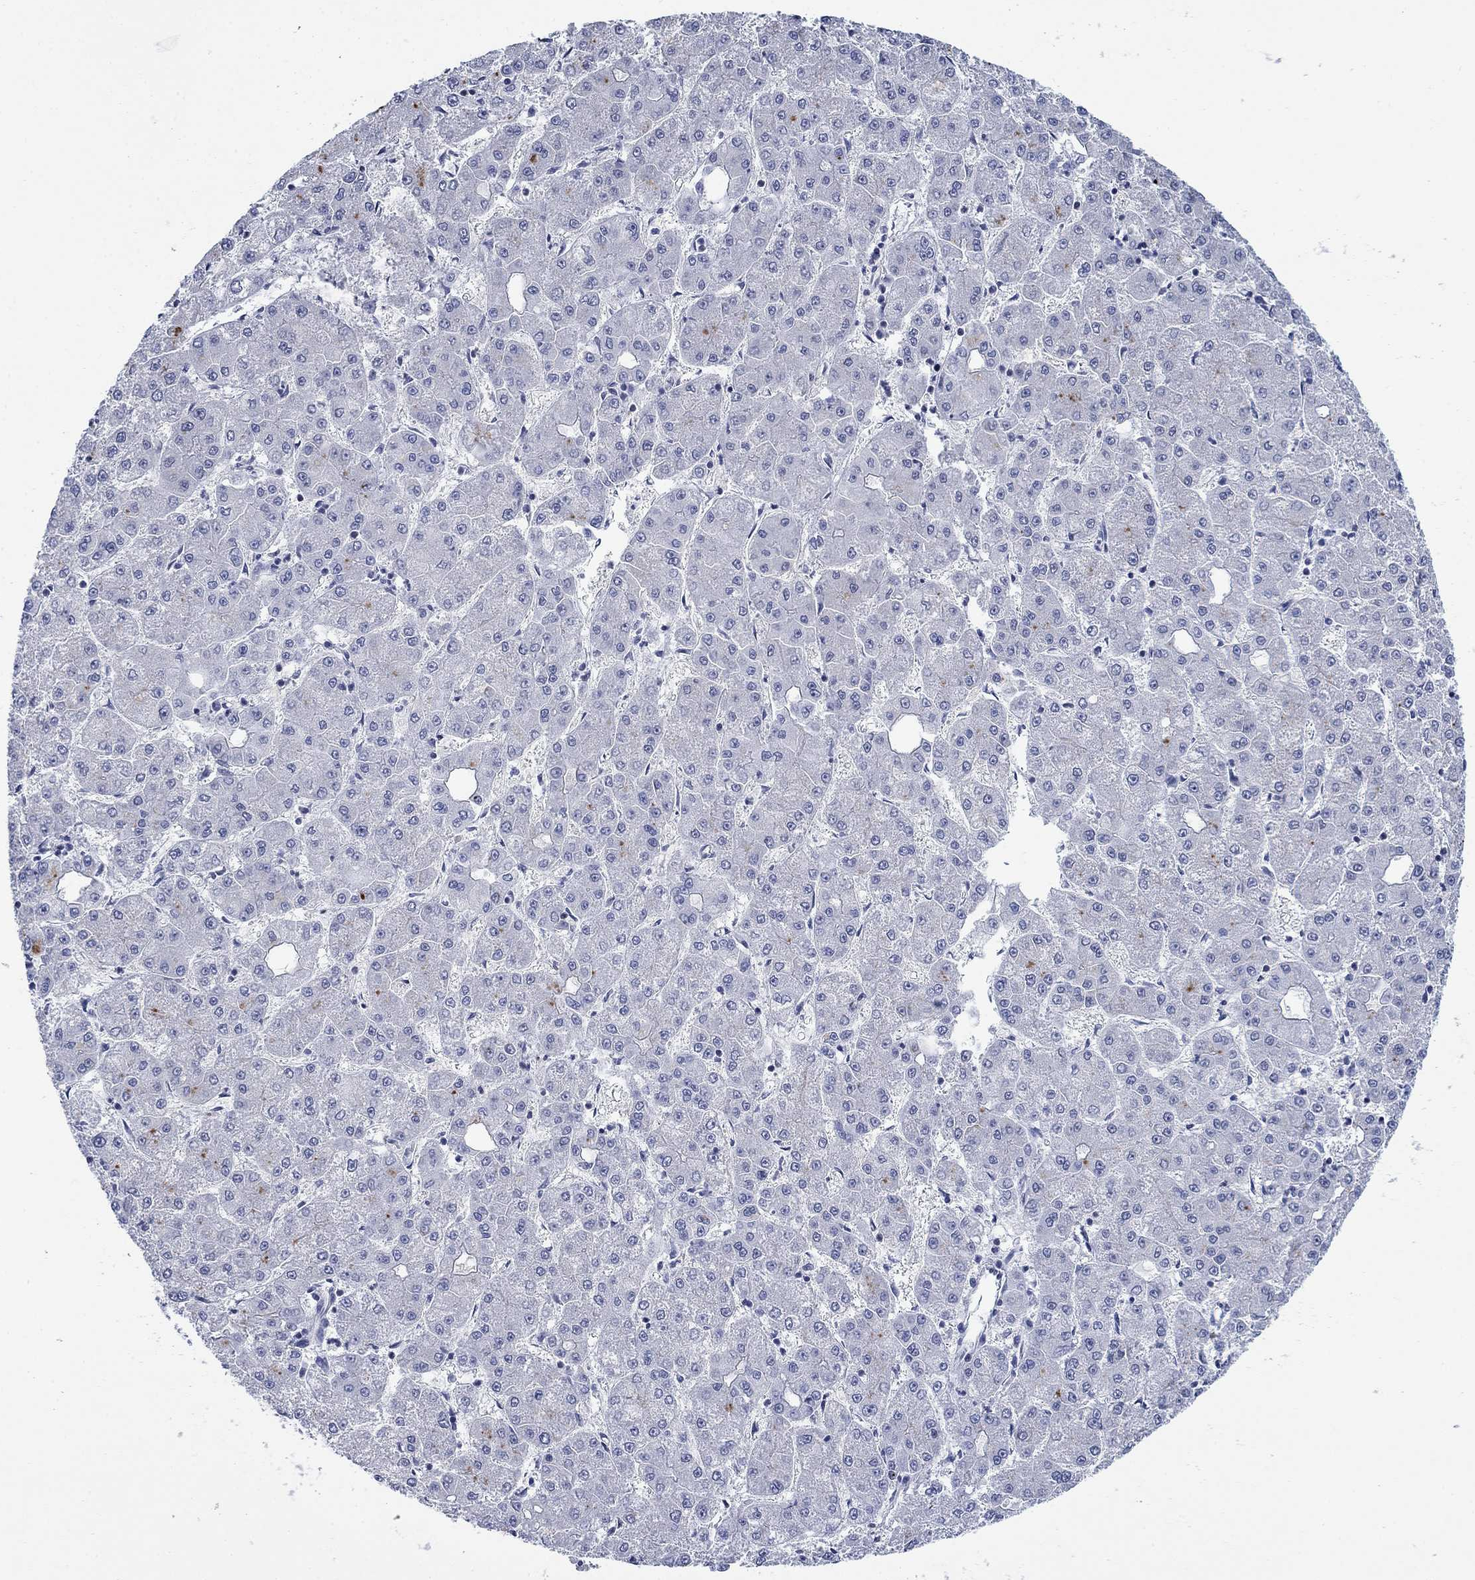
{"staining": {"intensity": "negative", "quantity": "none", "location": "none"}, "tissue": "liver cancer", "cell_type": "Tumor cells", "image_type": "cancer", "snomed": [{"axis": "morphology", "description": "Carcinoma, Hepatocellular, NOS"}, {"axis": "topography", "description": "Liver"}], "caption": "Immunohistochemistry (IHC) image of neoplastic tissue: liver cancer (hepatocellular carcinoma) stained with DAB (3,3'-diaminobenzidine) displays no significant protein expression in tumor cells.", "gene": "IGF2BP3", "patient": {"sex": "male", "age": 73}}